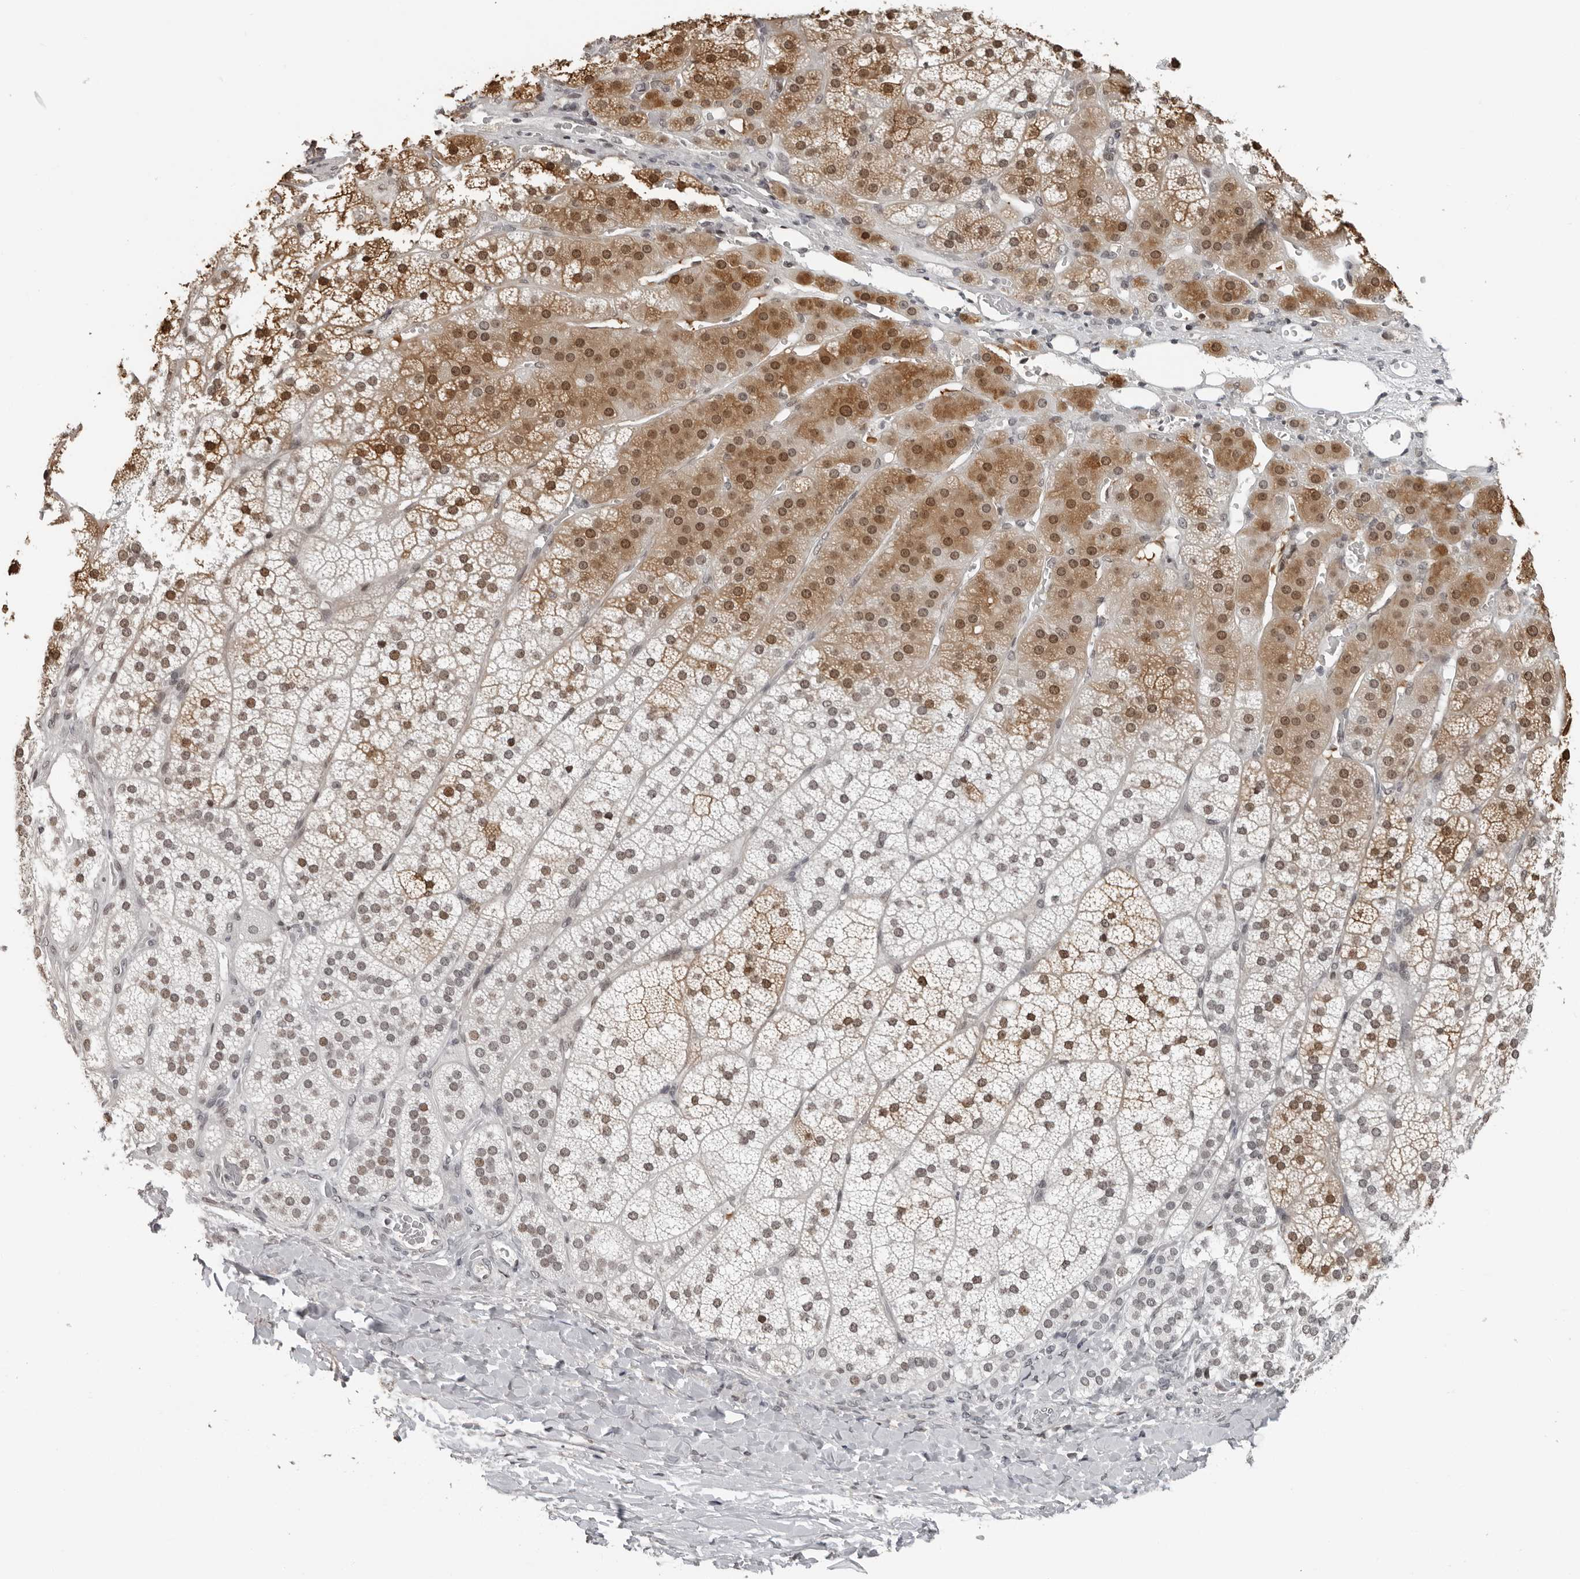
{"staining": {"intensity": "moderate", "quantity": ">75%", "location": "cytoplasmic/membranous,nuclear"}, "tissue": "adrenal gland", "cell_type": "Glandular cells", "image_type": "normal", "snomed": [{"axis": "morphology", "description": "Normal tissue, NOS"}, {"axis": "topography", "description": "Adrenal gland"}], "caption": "Protein analysis of unremarkable adrenal gland exhibits moderate cytoplasmic/membranous,nuclear expression in about >75% of glandular cells. Immunohistochemistry stains the protein of interest in brown and the nuclei are stained blue.", "gene": "ORC1", "patient": {"sex": "female", "age": 44}}